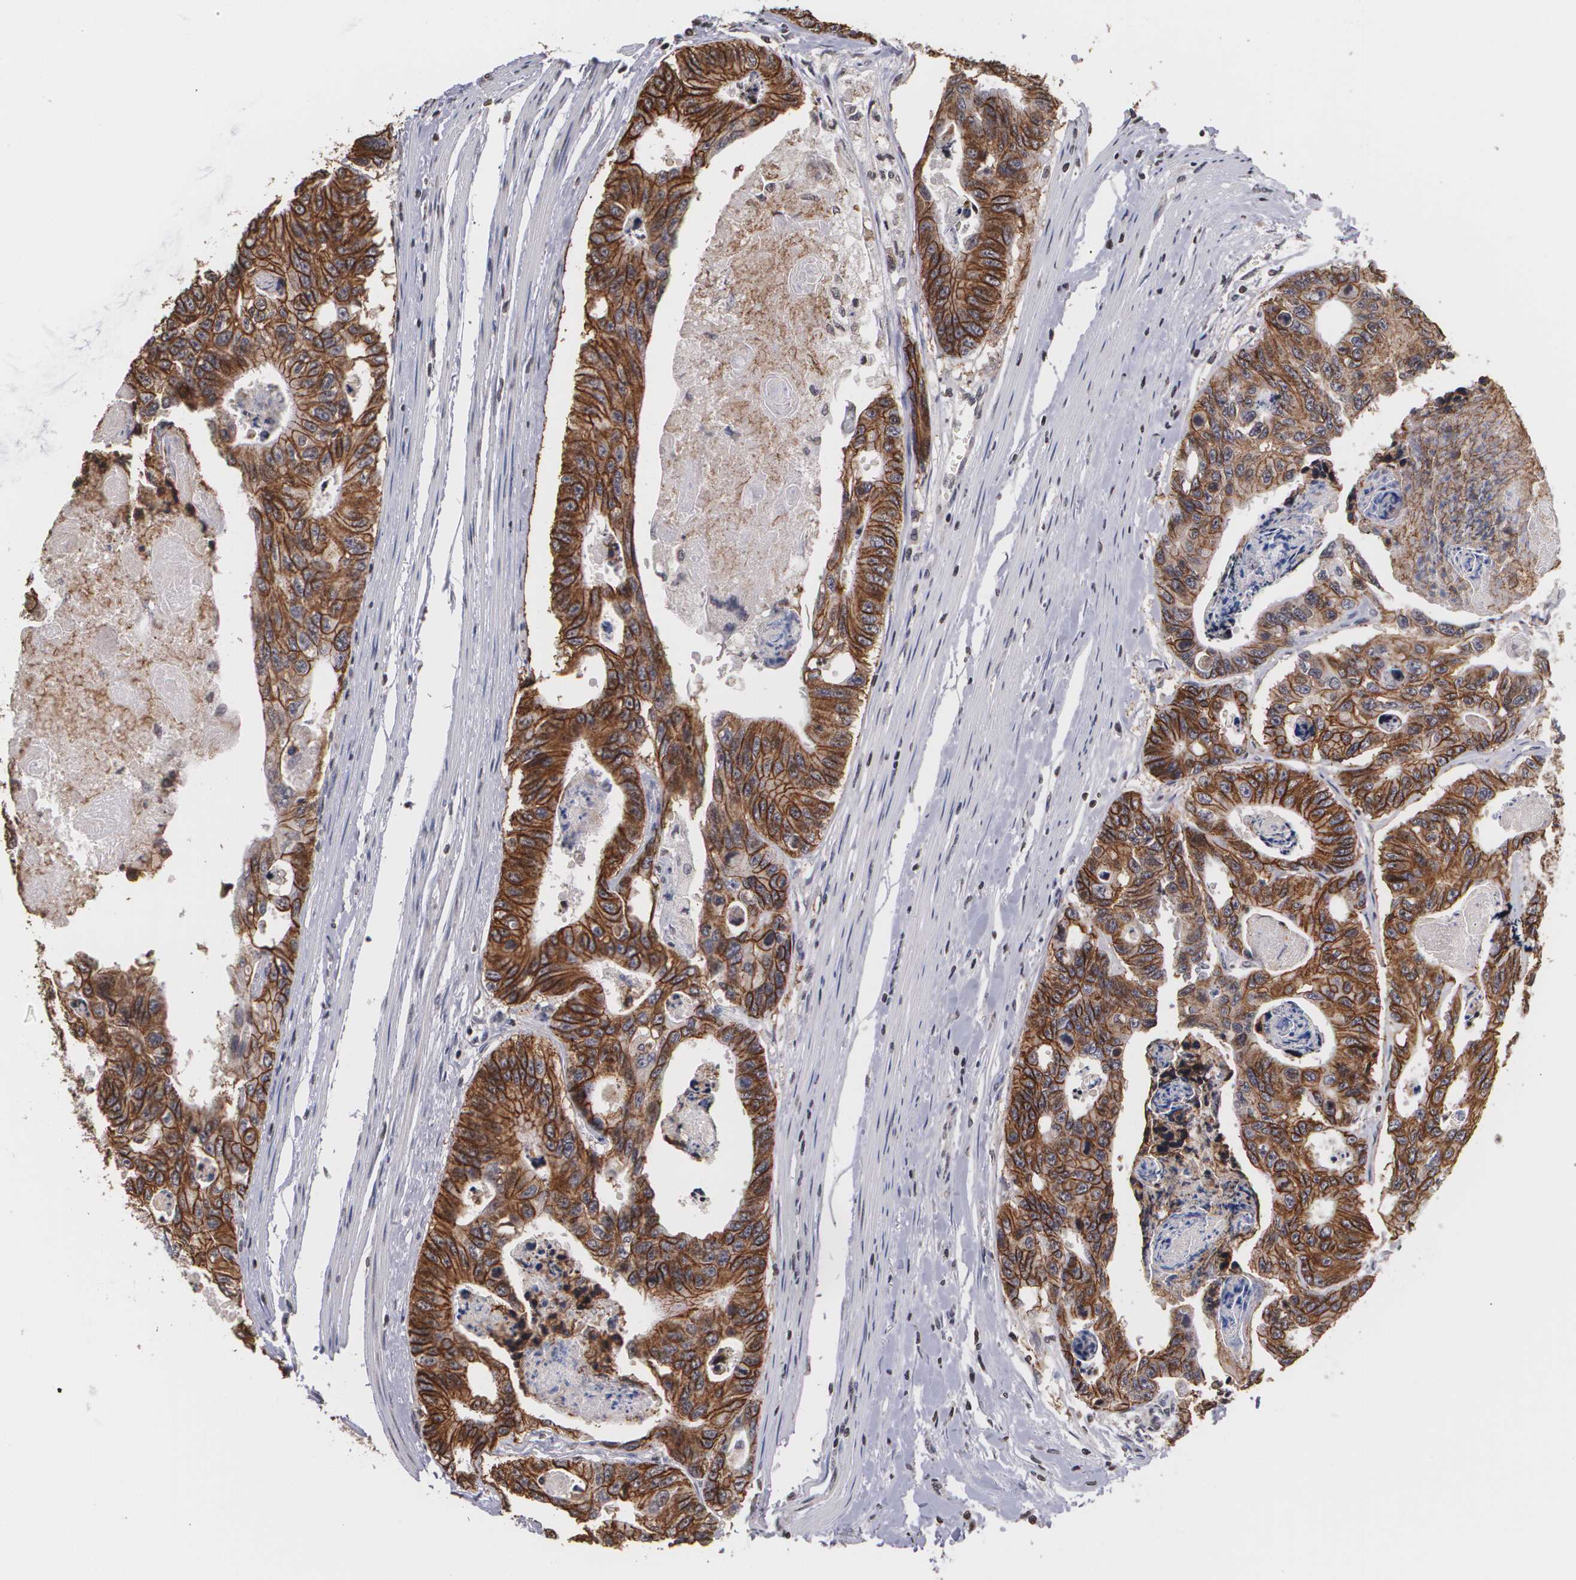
{"staining": {"intensity": "moderate", "quantity": ">75%", "location": "cytoplasmic/membranous"}, "tissue": "colorectal cancer", "cell_type": "Tumor cells", "image_type": "cancer", "snomed": [{"axis": "morphology", "description": "Adenocarcinoma, NOS"}, {"axis": "topography", "description": "Colon"}], "caption": "Immunohistochemical staining of human colorectal adenocarcinoma displays moderate cytoplasmic/membranous protein staining in approximately >75% of tumor cells. The staining is performed using DAB (3,3'-diaminobenzidine) brown chromogen to label protein expression. The nuclei are counter-stained blue using hematoxylin.", "gene": "THRB", "patient": {"sex": "female", "age": 86}}